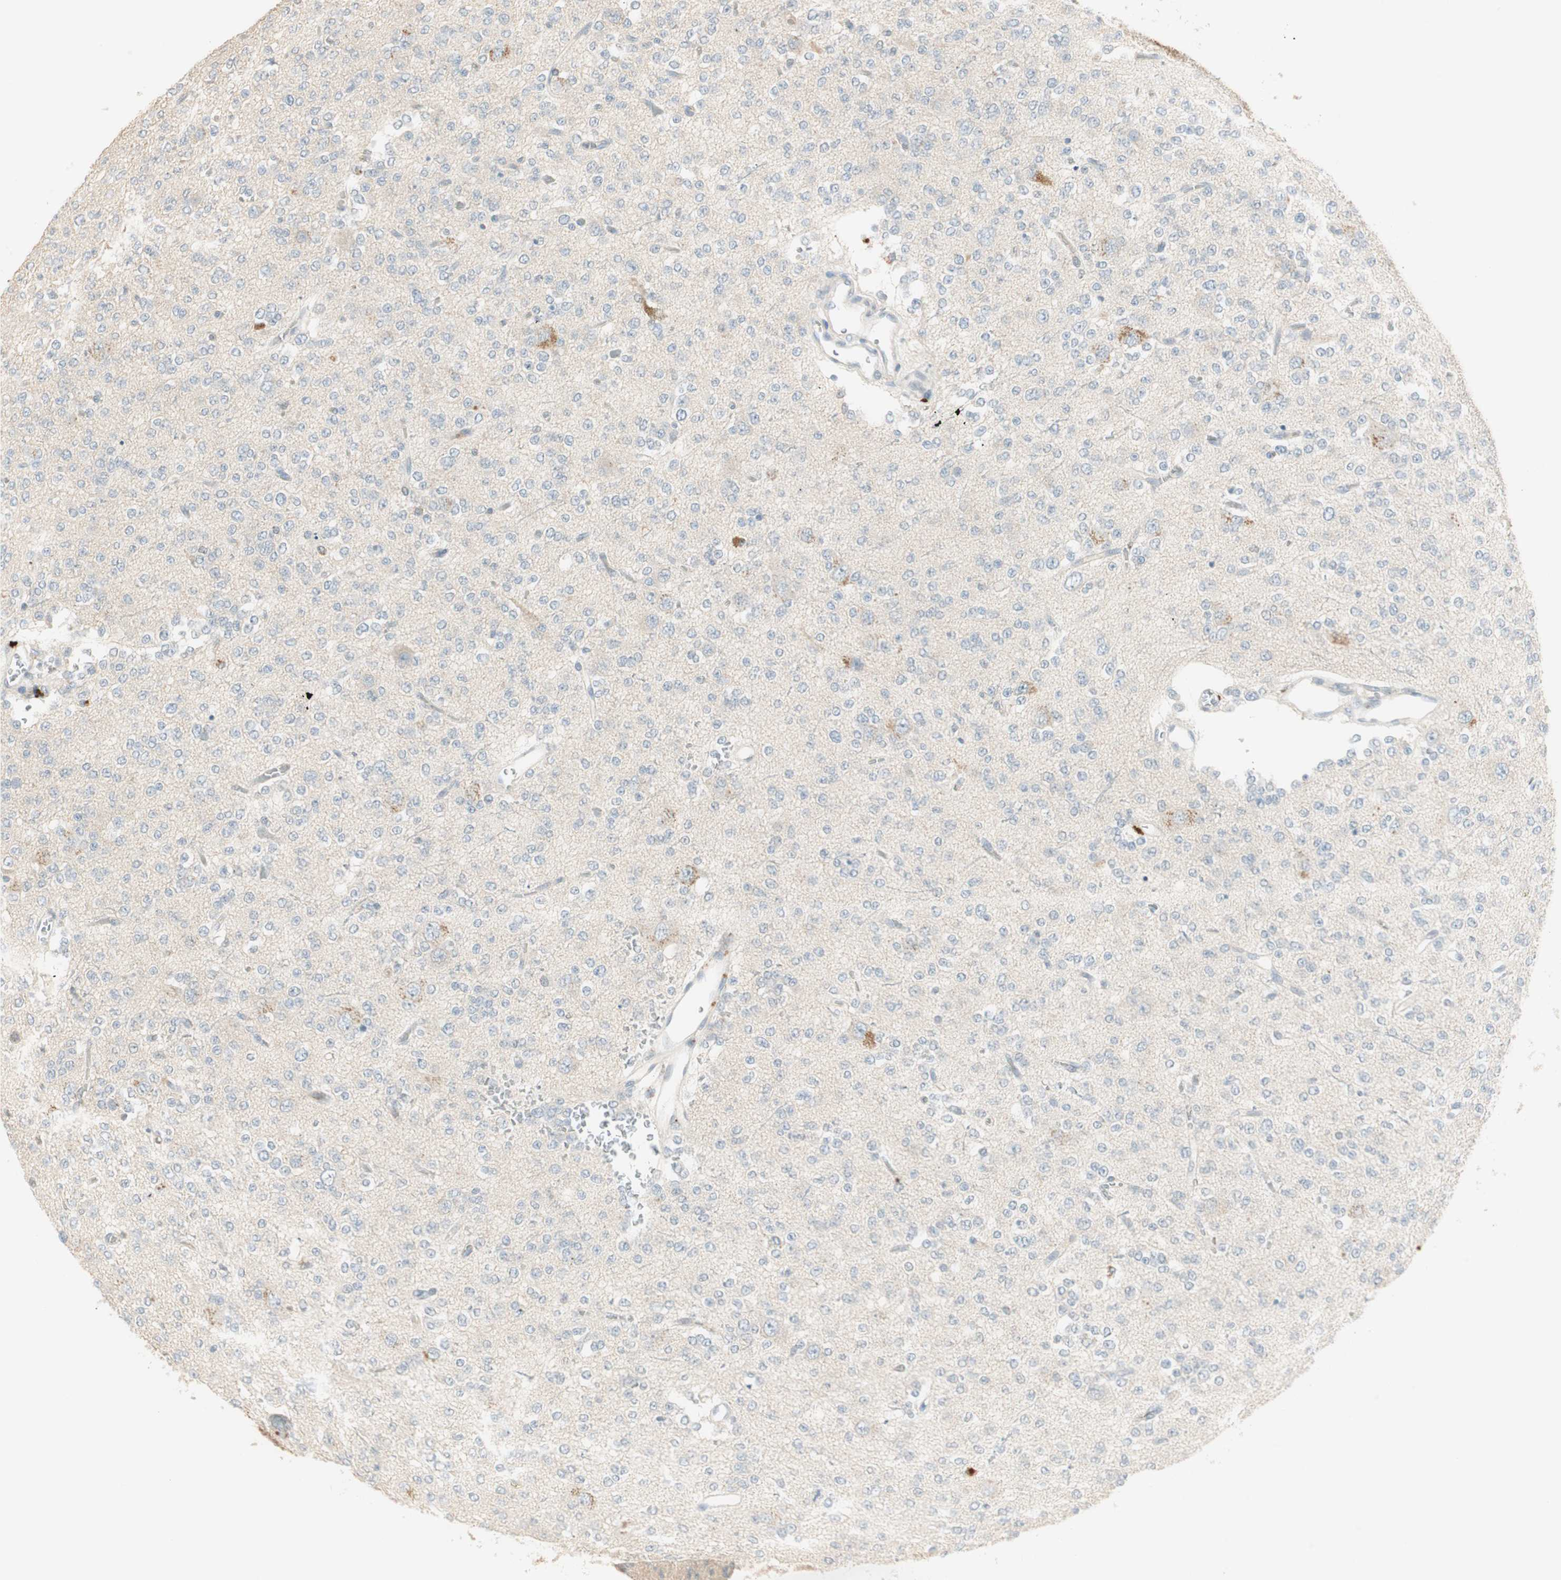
{"staining": {"intensity": "negative", "quantity": "none", "location": "none"}, "tissue": "glioma", "cell_type": "Tumor cells", "image_type": "cancer", "snomed": [{"axis": "morphology", "description": "Glioma, malignant, Low grade"}, {"axis": "topography", "description": "Brain"}], "caption": "A photomicrograph of glioma stained for a protein reveals no brown staining in tumor cells.", "gene": "RUNX2", "patient": {"sex": "male", "age": 38}}